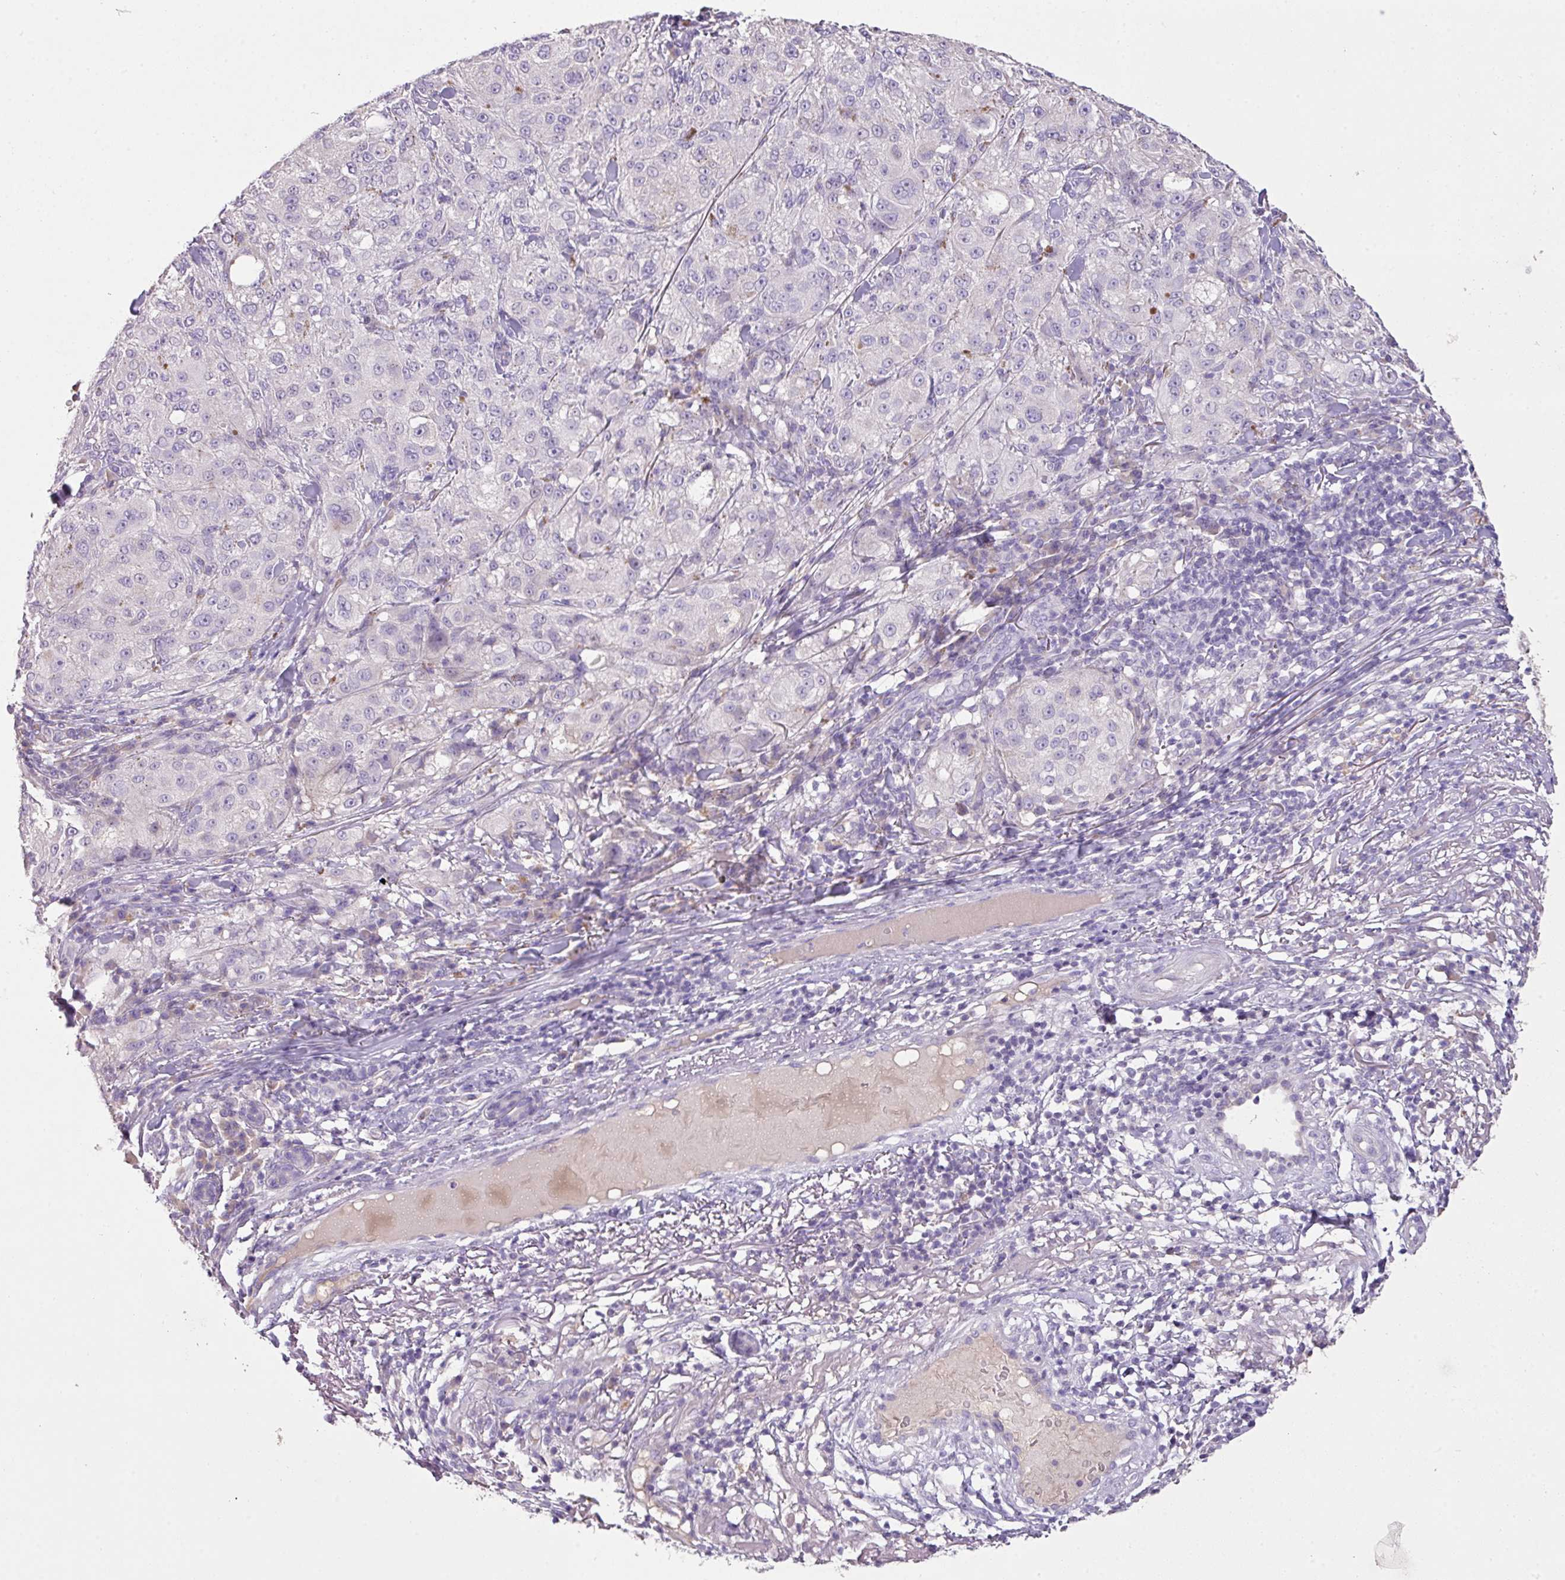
{"staining": {"intensity": "negative", "quantity": "none", "location": "none"}, "tissue": "melanoma", "cell_type": "Tumor cells", "image_type": "cancer", "snomed": [{"axis": "morphology", "description": "Necrosis, NOS"}, {"axis": "morphology", "description": "Malignant melanoma, NOS"}, {"axis": "topography", "description": "Skin"}], "caption": "This is a micrograph of immunohistochemistry staining of malignant melanoma, which shows no staining in tumor cells.", "gene": "OR6C6", "patient": {"sex": "female", "age": 87}}